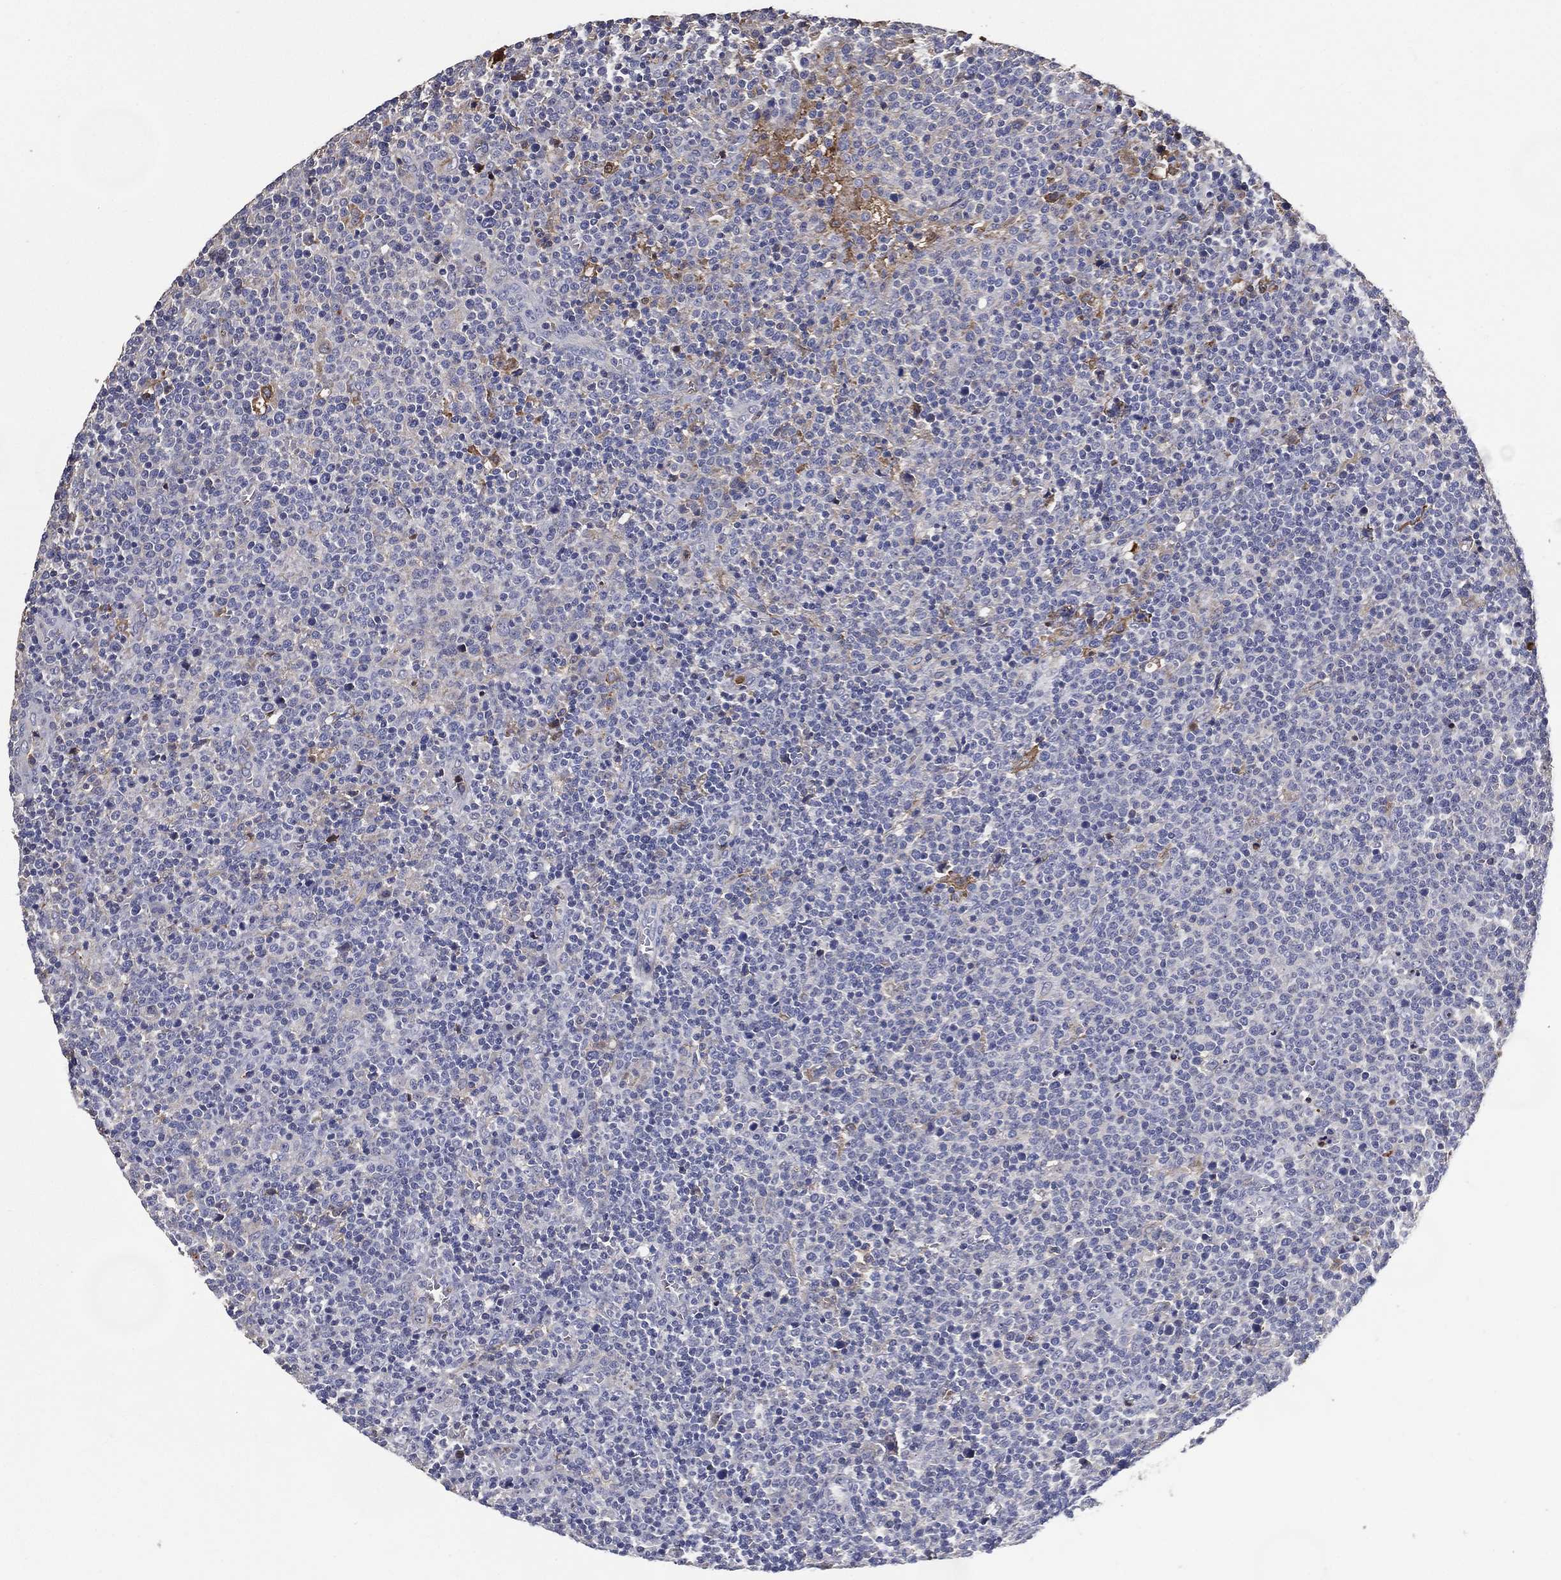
{"staining": {"intensity": "negative", "quantity": "none", "location": "none"}, "tissue": "lymphoma", "cell_type": "Tumor cells", "image_type": "cancer", "snomed": [{"axis": "morphology", "description": "Malignant lymphoma, non-Hodgkin's type, High grade"}, {"axis": "topography", "description": "Lymph node"}], "caption": "Histopathology image shows no protein expression in tumor cells of high-grade malignant lymphoma, non-Hodgkin's type tissue.", "gene": "EFNA1", "patient": {"sex": "male", "age": 61}}